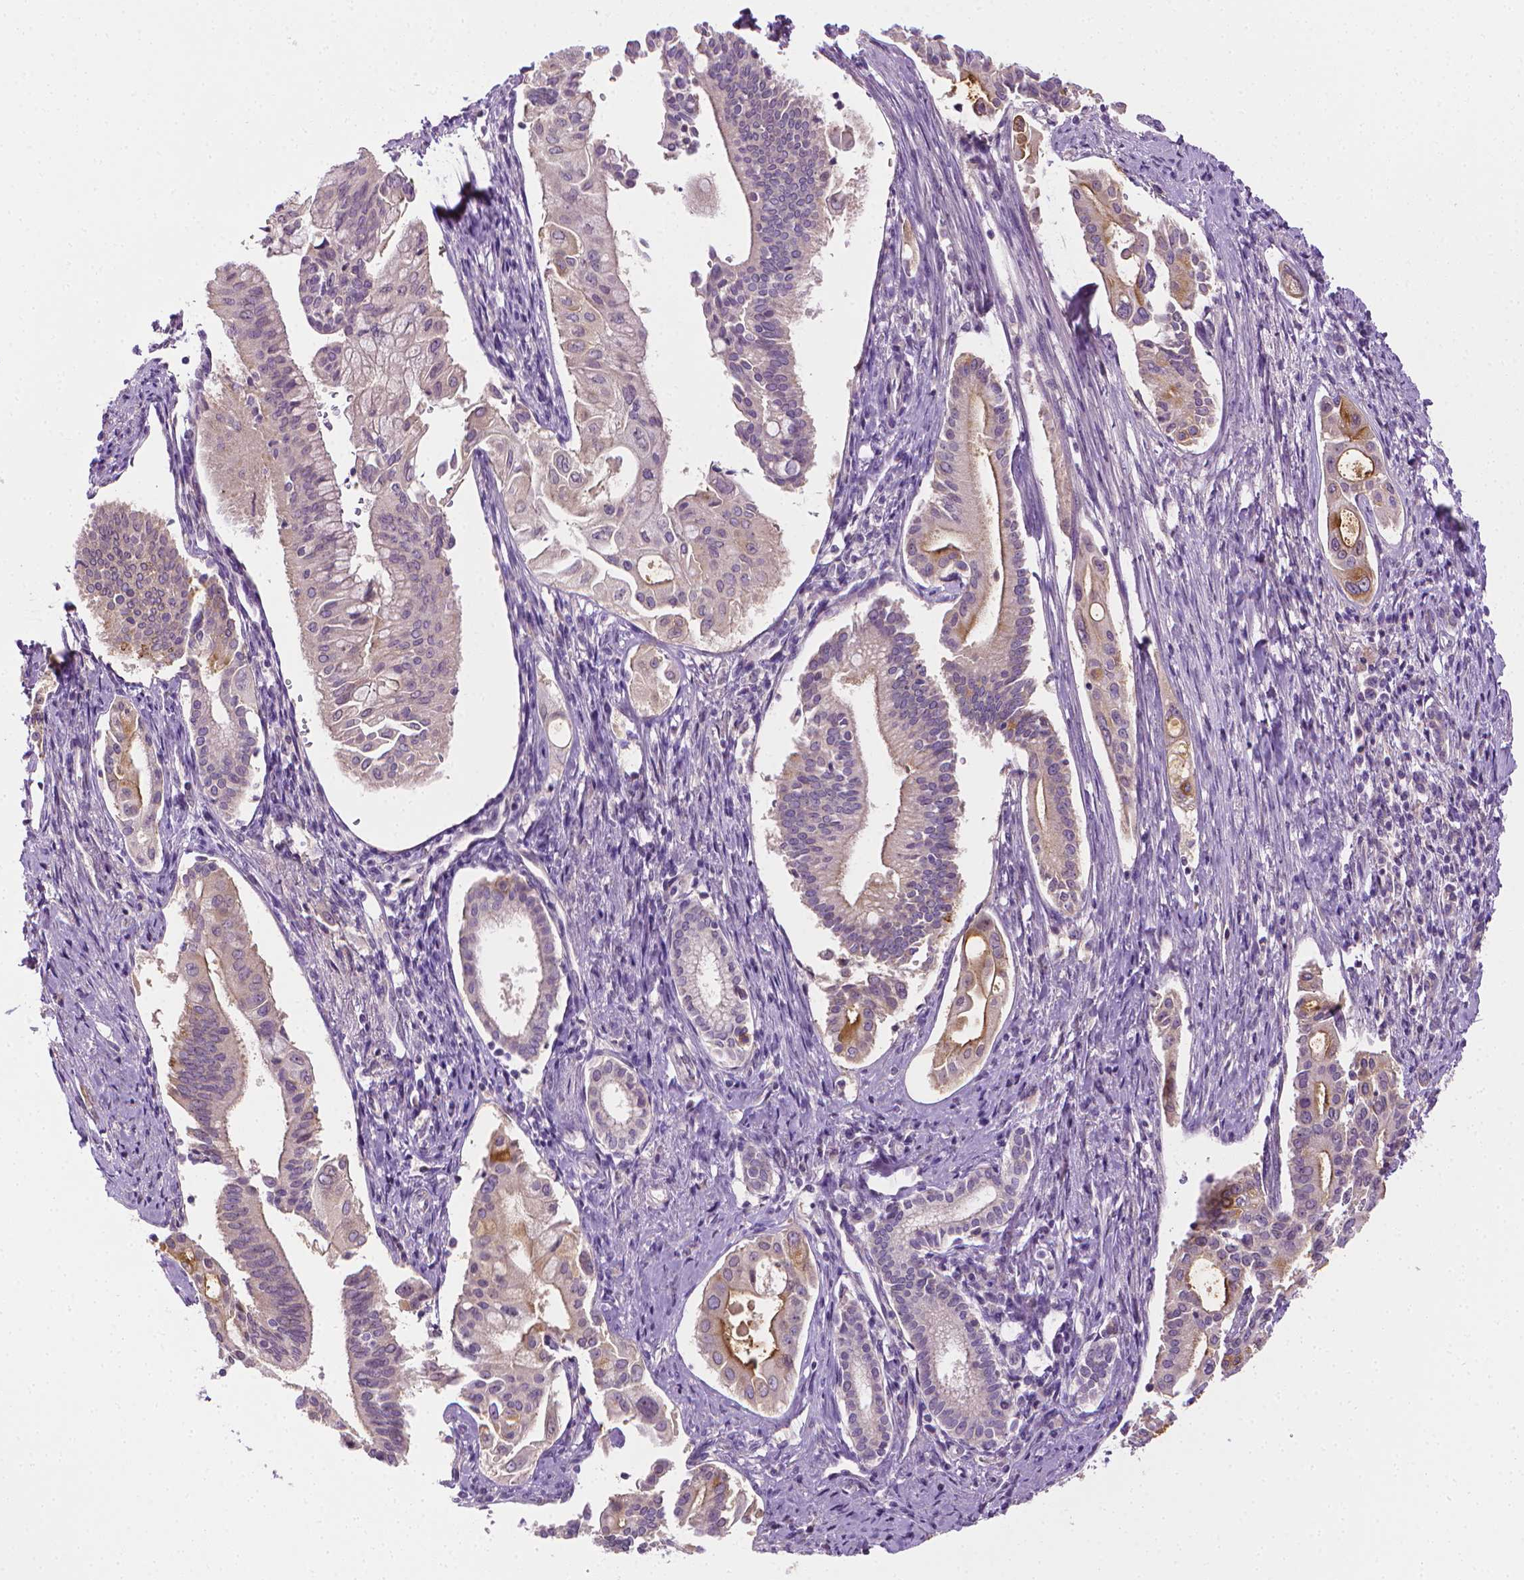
{"staining": {"intensity": "moderate", "quantity": "<25%", "location": "cytoplasmic/membranous"}, "tissue": "pancreatic cancer", "cell_type": "Tumor cells", "image_type": "cancer", "snomed": [{"axis": "morphology", "description": "Adenocarcinoma, NOS"}, {"axis": "topography", "description": "Pancreas"}], "caption": "Moderate cytoplasmic/membranous staining for a protein is seen in about <25% of tumor cells of pancreatic cancer using immunohistochemistry.", "gene": "MCOLN3", "patient": {"sex": "female", "age": 68}}